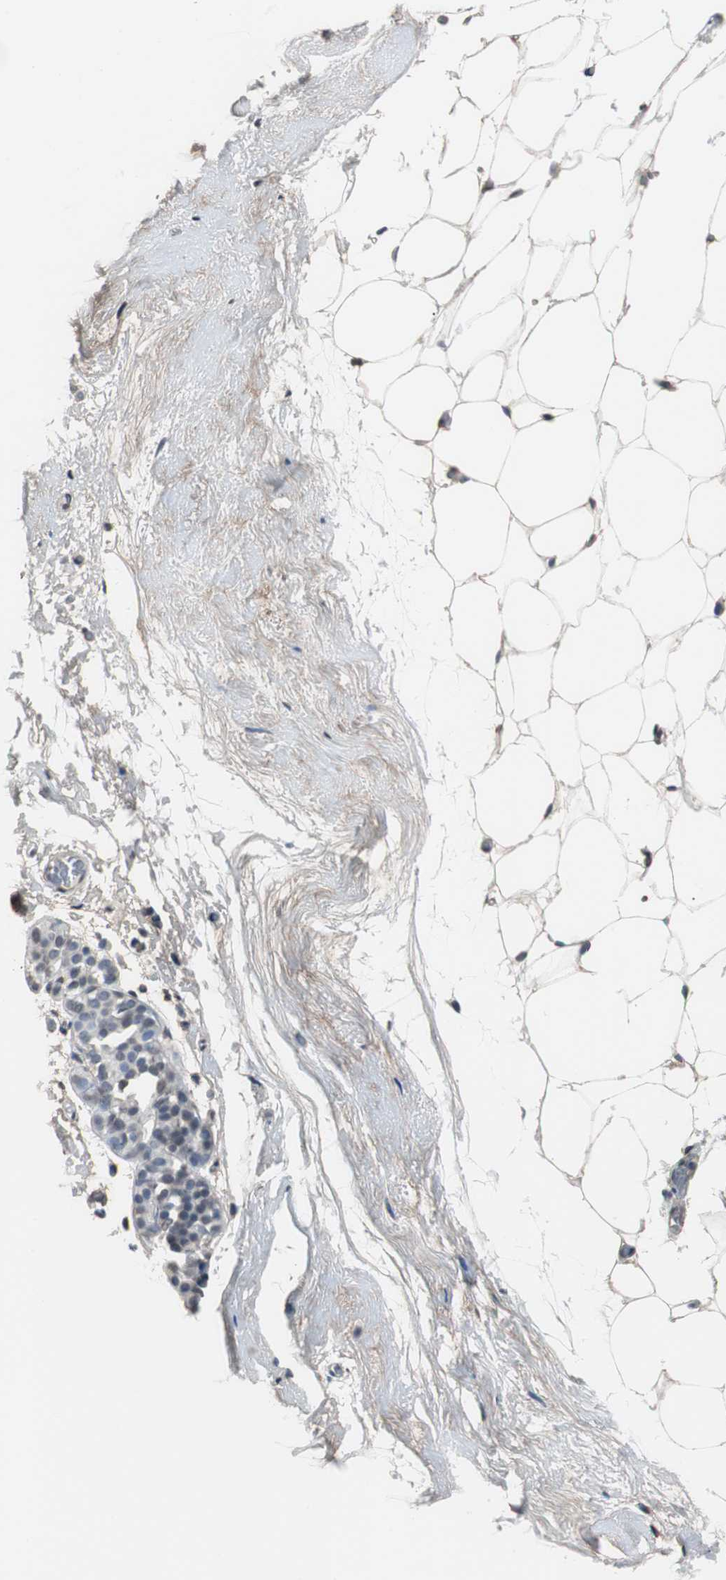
{"staining": {"intensity": "weak", "quantity": "25%-75%", "location": "cytoplasmic/membranous"}, "tissue": "breast", "cell_type": "Adipocytes", "image_type": "normal", "snomed": [{"axis": "morphology", "description": "Normal tissue, NOS"}, {"axis": "topography", "description": "Breast"}], "caption": "This histopathology image reveals normal breast stained with IHC to label a protein in brown. The cytoplasmic/membranous of adipocytes show weak positivity for the protein. Nuclei are counter-stained blue.", "gene": "TOP2A", "patient": {"sex": "female", "age": 75}}